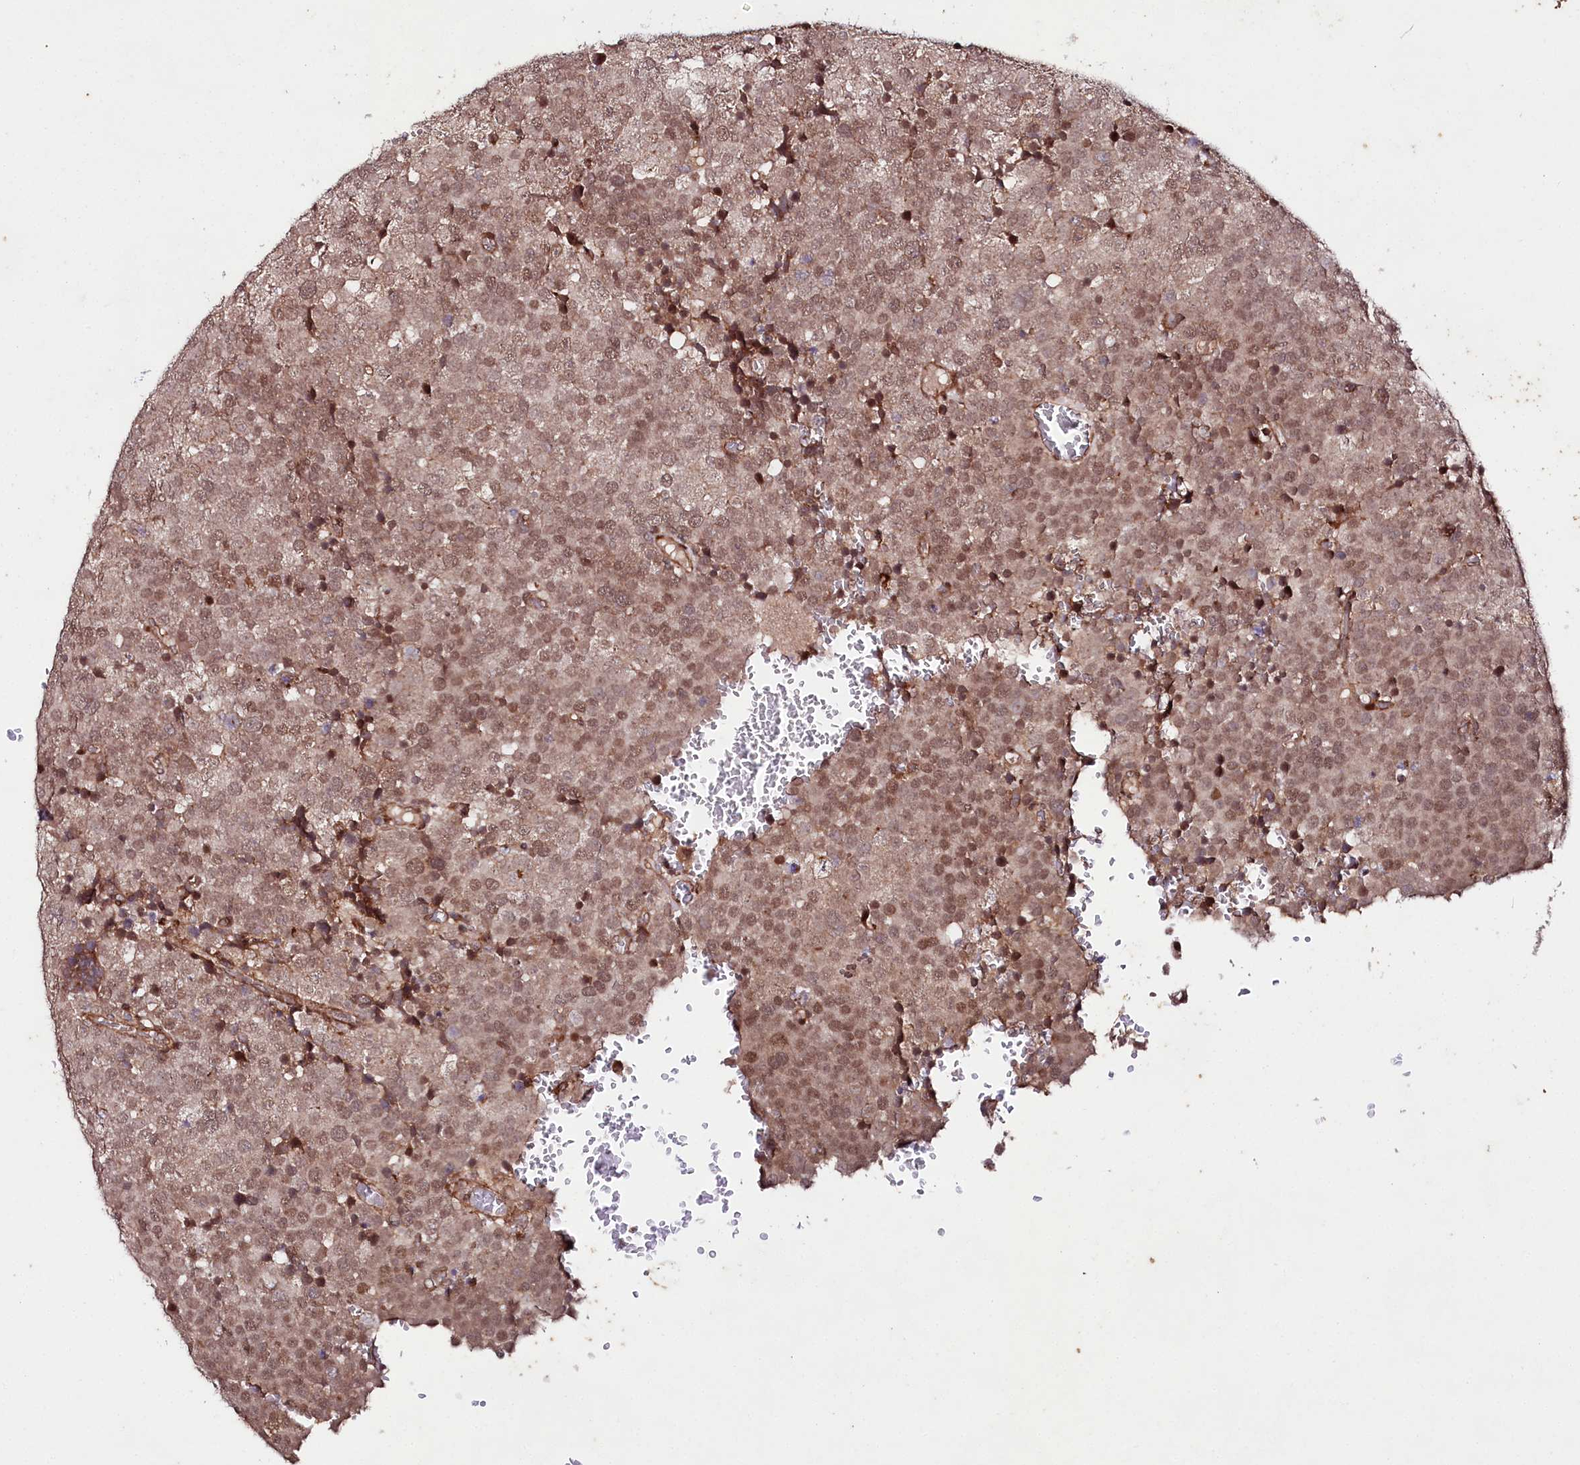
{"staining": {"intensity": "moderate", "quantity": ">75%", "location": "cytoplasmic/membranous,nuclear"}, "tissue": "testis cancer", "cell_type": "Tumor cells", "image_type": "cancer", "snomed": [{"axis": "morphology", "description": "Seminoma, NOS"}, {"axis": "topography", "description": "Testis"}], "caption": "Seminoma (testis) was stained to show a protein in brown. There is medium levels of moderate cytoplasmic/membranous and nuclear staining in approximately >75% of tumor cells. The staining was performed using DAB, with brown indicating positive protein expression. Nuclei are stained blue with hematoxylin.", "gene": "PHLDB1", "patient": {"sex": "male", "age": 71}}